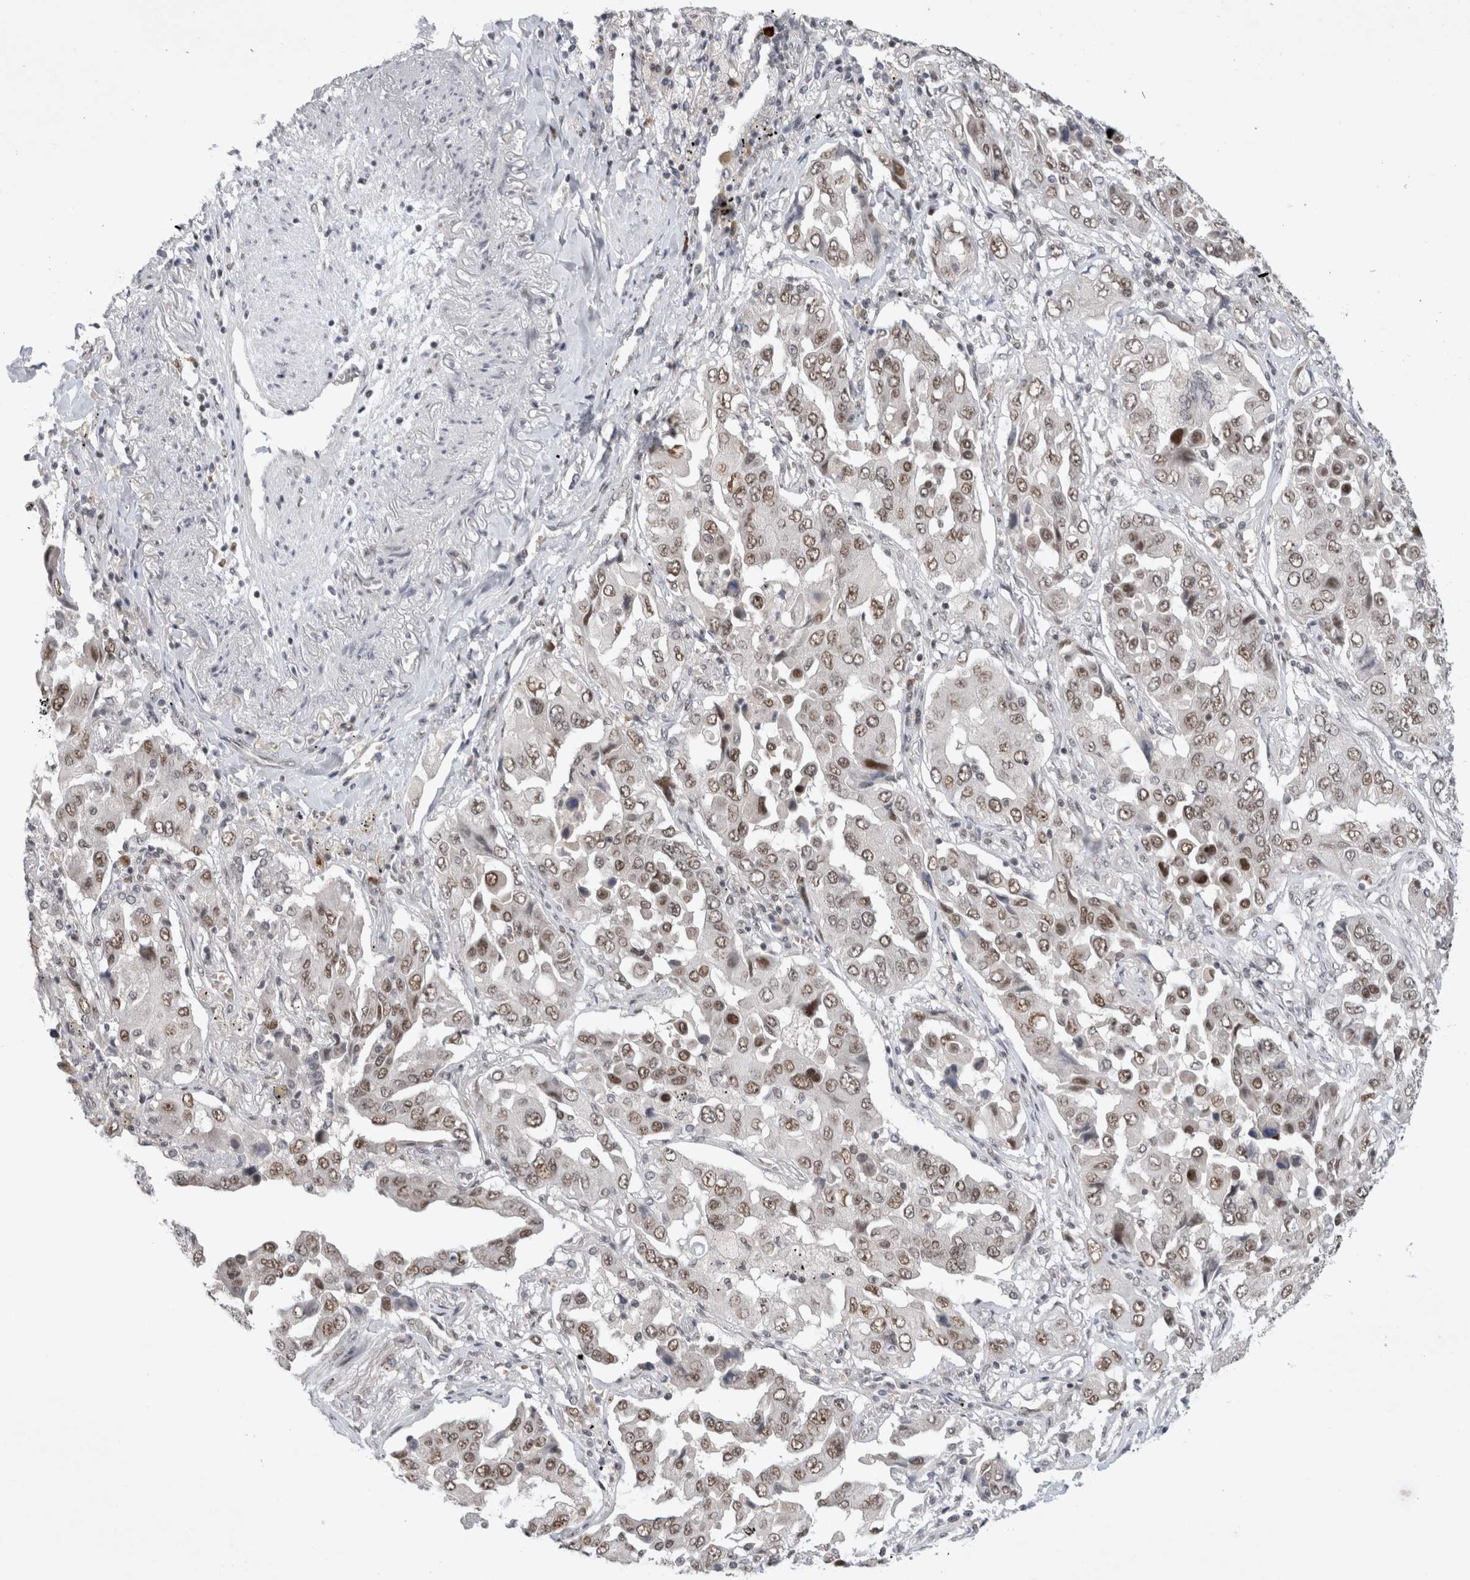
{"staining": {"intensity": "moderate", "quantity": ">75%", "location": "nuclear"}, "tissue": "lung cancer", "cell_type": "Tumor cells", "image_type": "cancer", "snomed": [{"axis": "morphology", "description": "Adenocarcinoma, NOS"}, {"axis": "topography", "description": "Lung"}], "caption": "Immunohistochemistry (DAB (3,3'-diaminobenzidine)) staining of human lung adenocarcinoma shows moderate nuclear protein expression in approximately >75% of tumor cells.", "gene": "HESX1", "patient": {"sex": "female", "age": 65}}